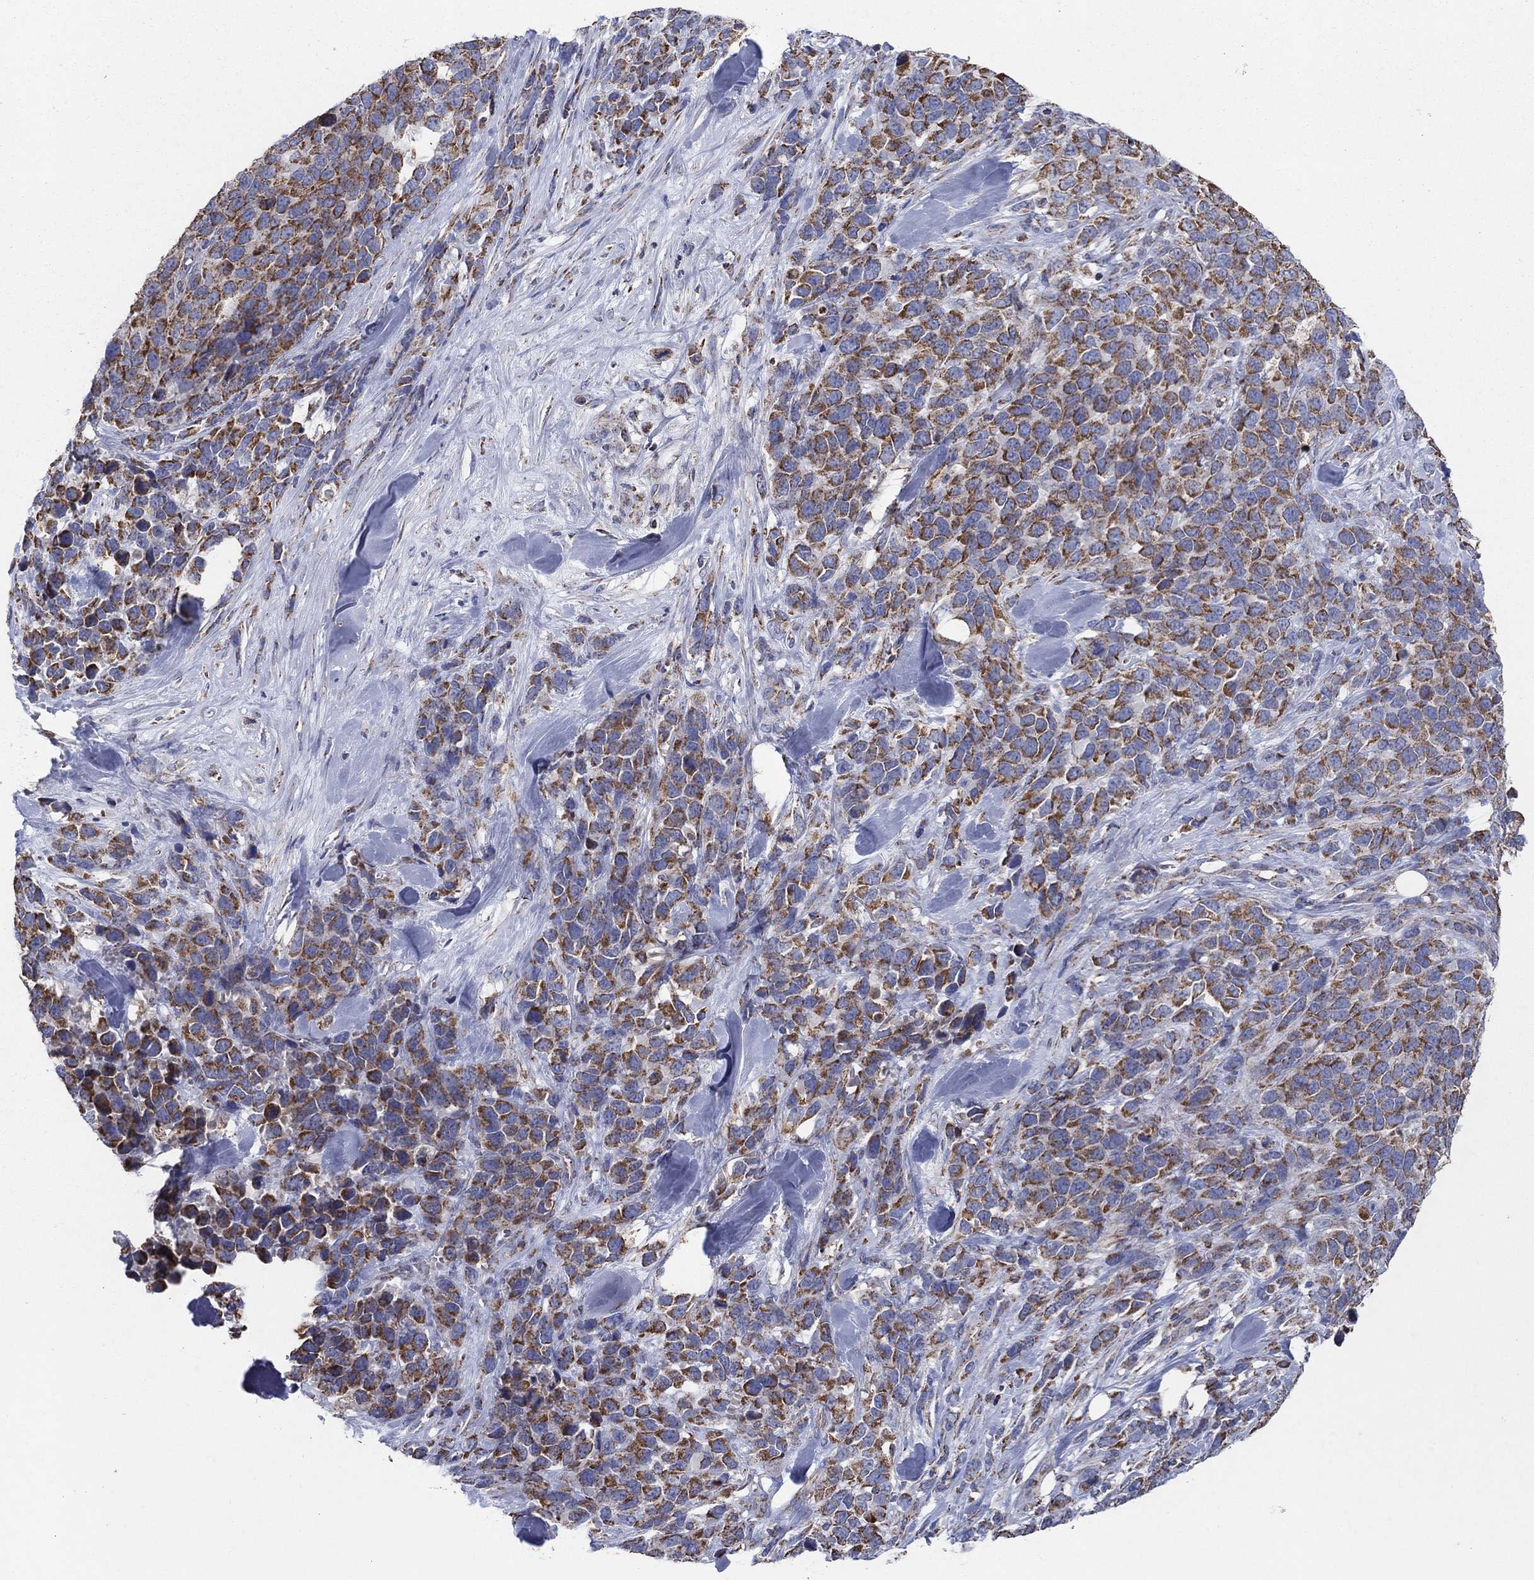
{"staining": {"intensity": "moderate", "quantity": "25%-75%", "location": "cytoplasmic/membranous"}, "tissue": "melanoma", "cell_type": "Tumor cells", "image_type": "cancer", "snomed": [{"axis": "morphology", "description": "Malignant melanoma, Metastatic site"}, {"axis": "topography", "description": "Skin"}], "caption": "Malignant melanoma (metastatic site) tissue shows moderate cytoplasmic/membranous positivity in about 25%-75% of tumor cells, visualized by immunohistochemistry.", "gene": "C9orf85", "patient": {"sex": "male", "age": 84}}